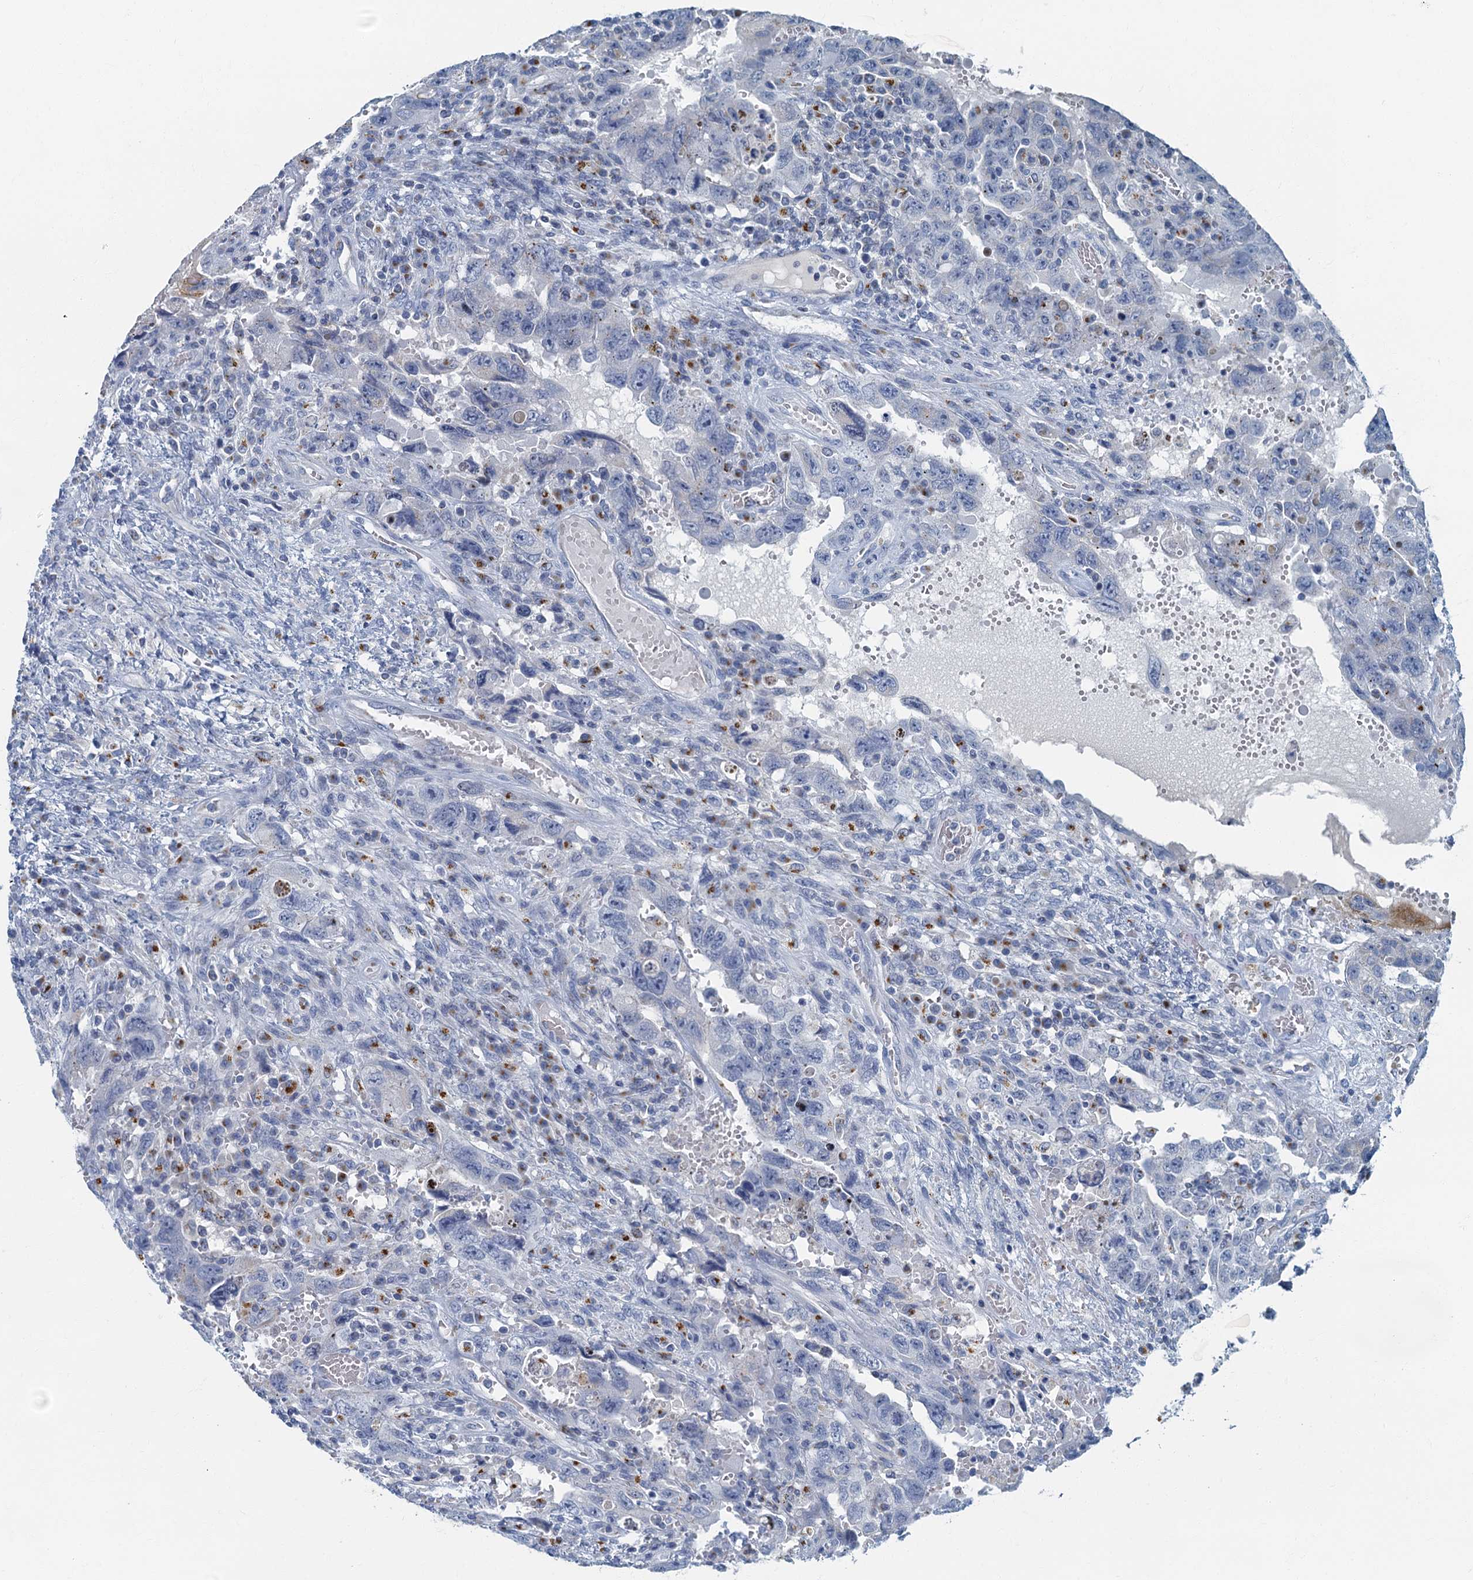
{"staining": {"intensity": "moderate", "quantity": "<25%", "location": "cytoplasmic/membranous"}, "tissue": "testis cancer", "cell_type": "Tumor cells", "image_type": "cancer", "snomed": [{"axis": "morphology", "description": "Carcinoma, Embryonal, NOS"}, {"axis": "topography", "description": "Testis"}], "caption": "Protein expression analysis of human embryonal carcinoma (testis) reveals moderate cytoplasmic/membranous staining in about <25% of tumor cells. (IHC, brightfield microscopy, high magnification).", "gene": "LYPD3", "patient": {"sex": "male", "age": 26}}